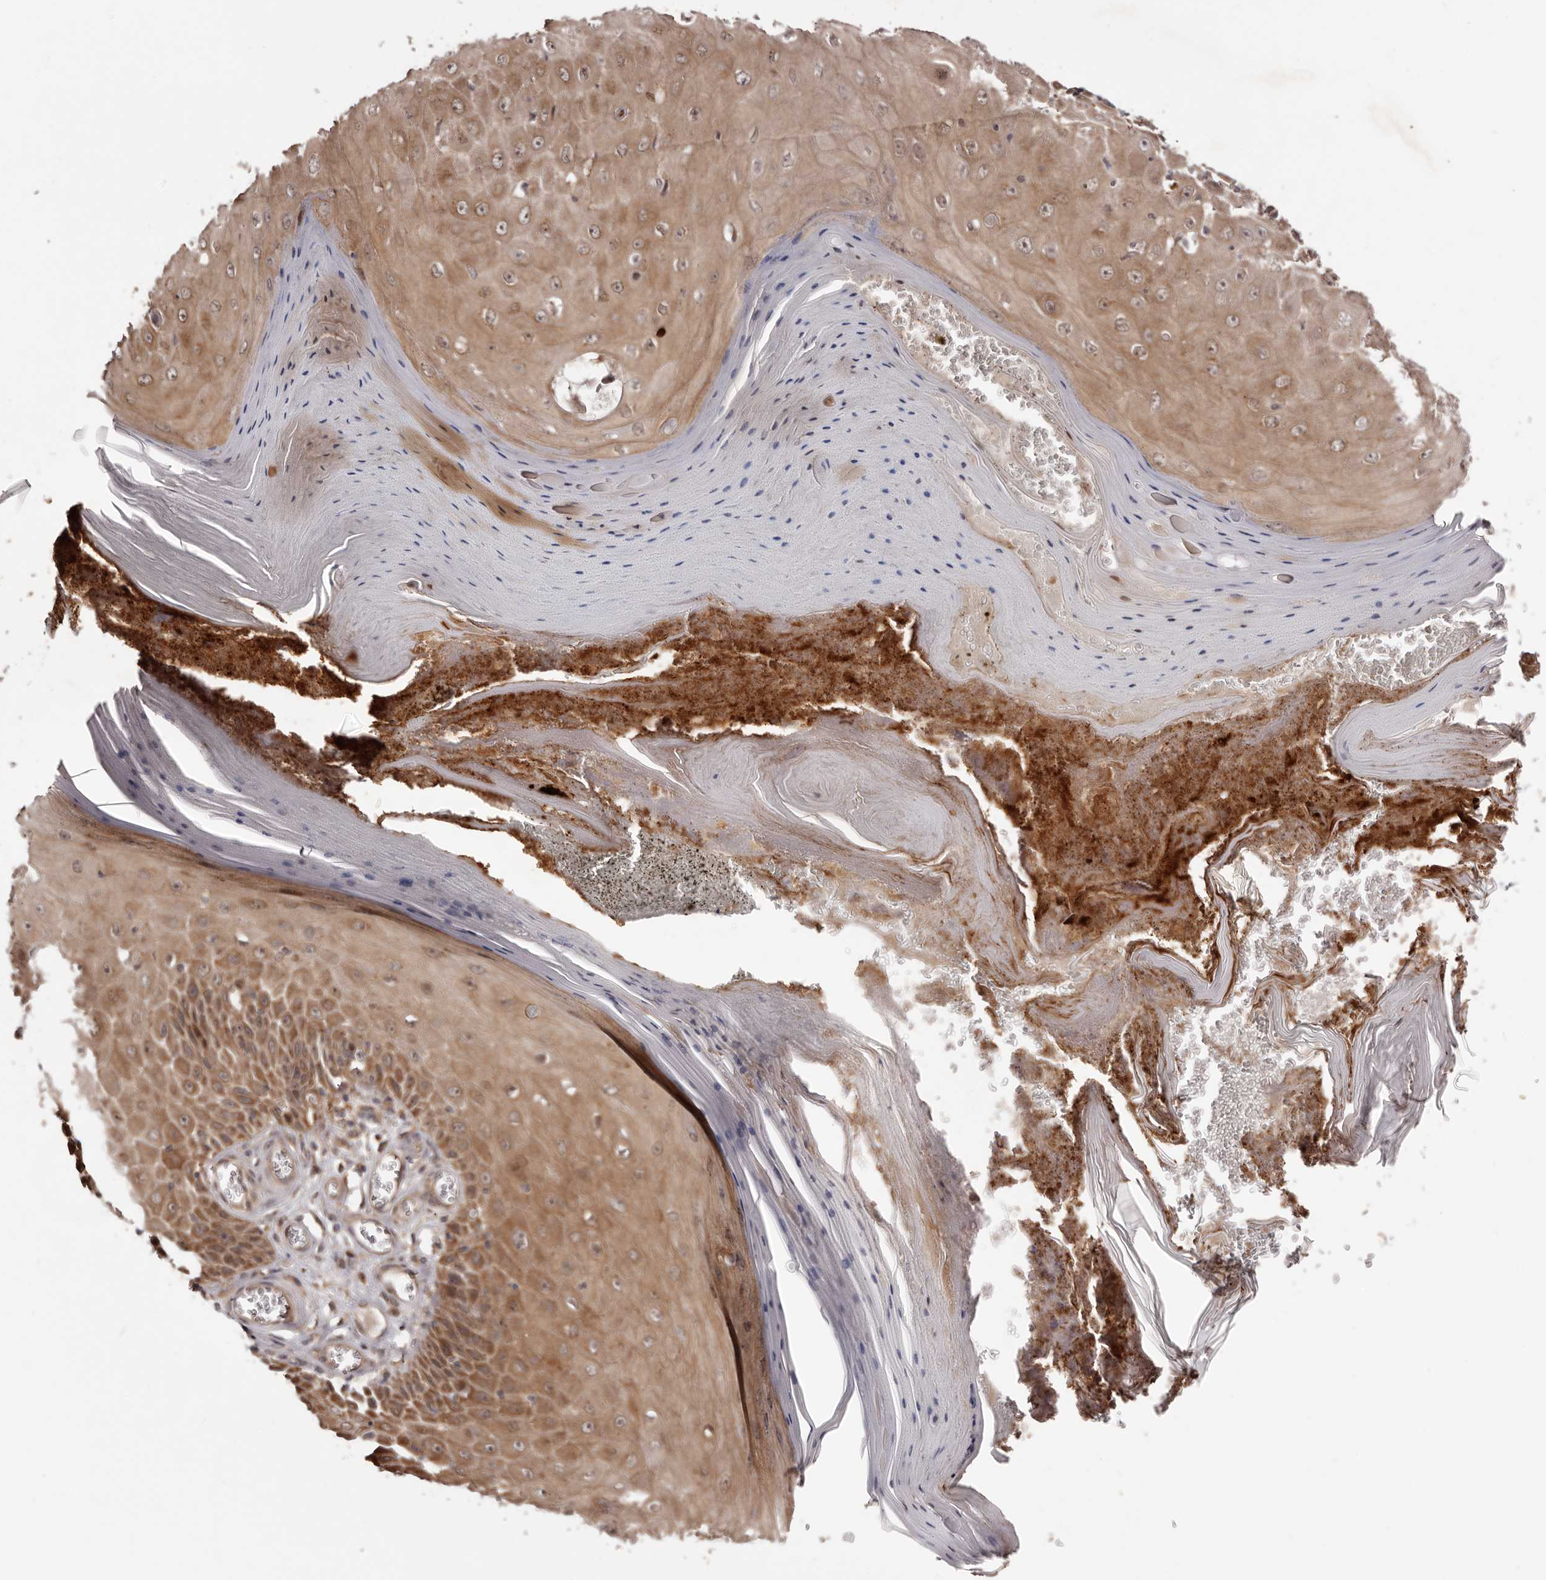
{"staining": {"intensity": "moderate", "quantity": ">75%", "location": "cytoplasmic/membranous"}, "tissue": "skin cancer", "cell_type": "Tumor cells", "image_type": "cancer", "snomed": [{"axis": "morphology", "description": "Squamous cell carcinoma, NOS"}, {"axis": "topography", "description": "Skin"}], "caption": "Immunohistochemistry photomicrograph of human skin squamous cell carcinoma stained for a protein (brown), which displays medium levels of moderate cytoplasmic/membranous expression in about >75% of tumor cells.", "gene": "MDP1", "patient": {"sex": "female", "age": 73}}